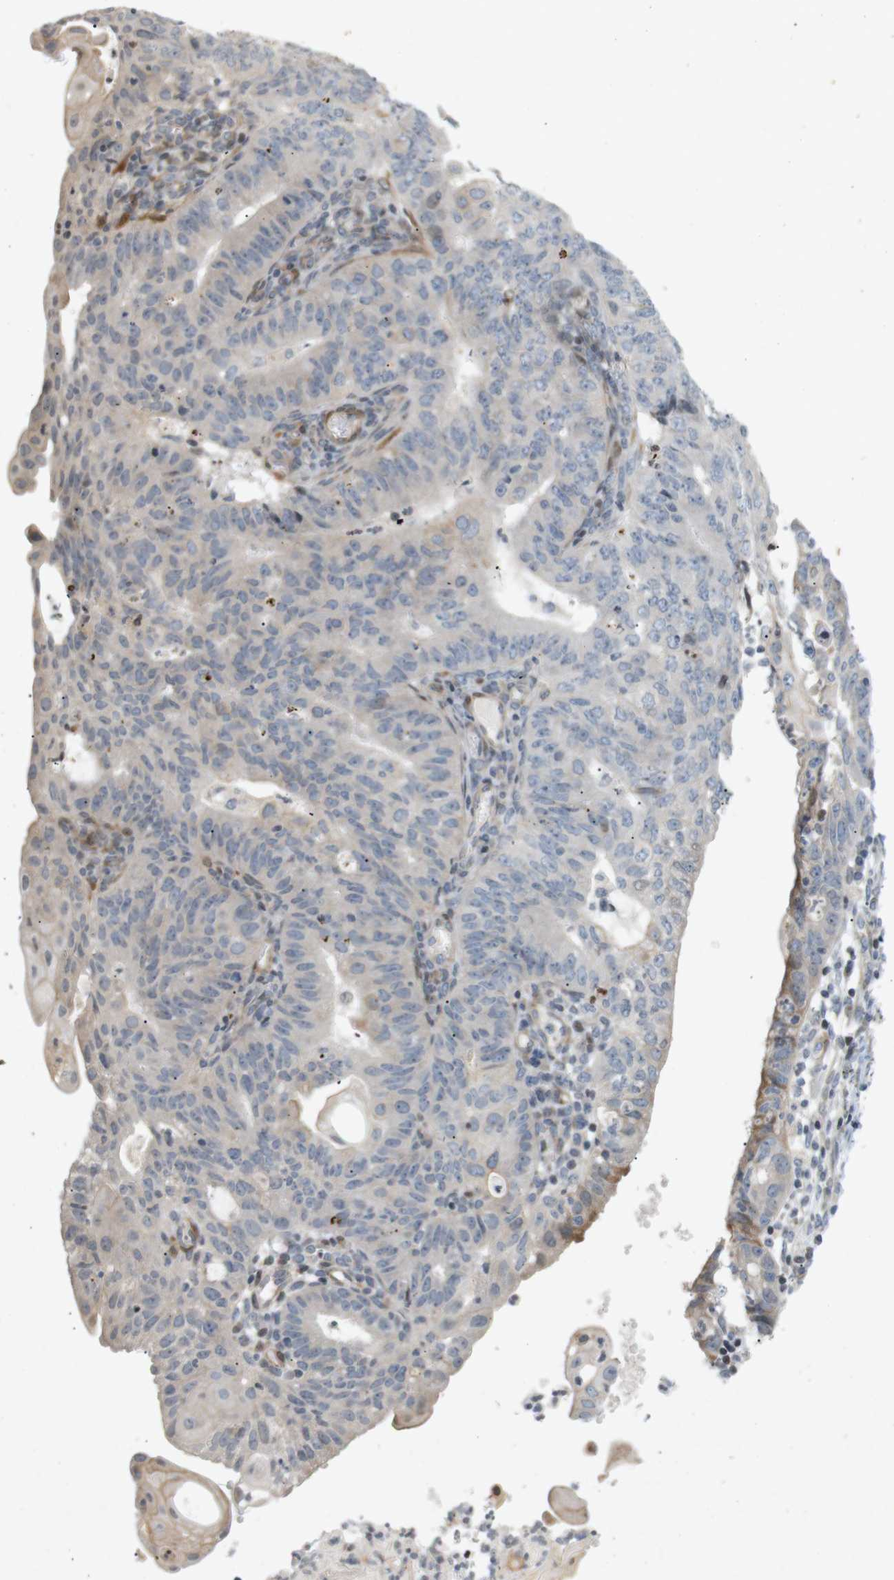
{"staining": {"intensity": "negative", "quantity": "none", "location": "none"}, "tissue": "endometrial cancer", "cell_type": "Tumor cells", "image_type": "cancer", "snomed": [{"axis": "morphology", "description": "Adenocarcinoma, NOS"}, {"axis": "topography", "description": "Endometrium"}], "caption": "Tumor cells show no significant expression in endometrial cancer (adenocarcinoma). Brightfield microscopy of immunohistochemistry stained with DAB (3,3'-diaminobenzidine) (brown) and hematoxylin (blue), captured at high magnification.", "gene": "PPP1R14A", "patient": {"sex": "female", "age": 32}}